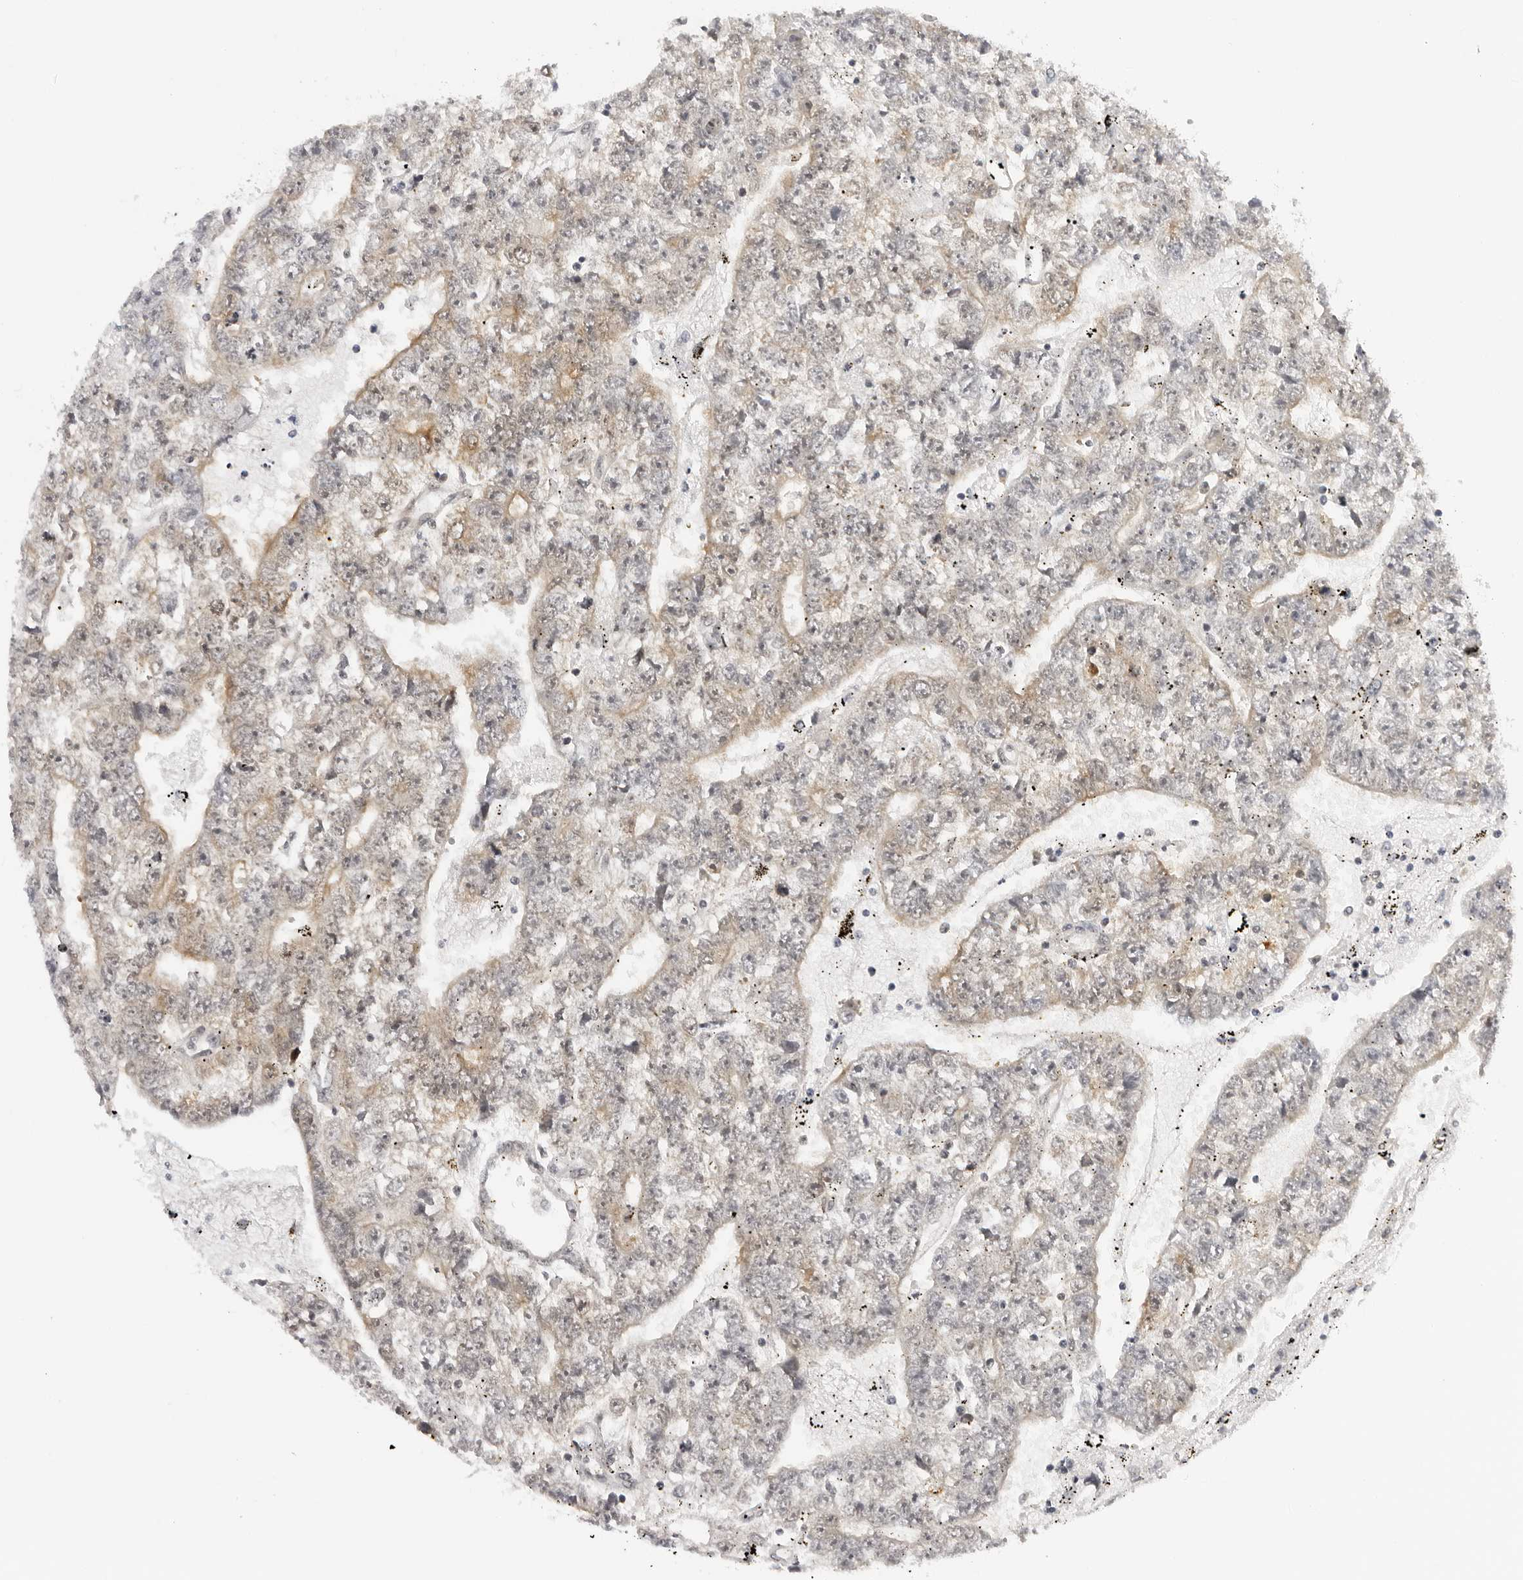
{"staining": {"intensity": "moderate", "quantity": "25%-75%", "location": "cytoplasmic/membranous,nuclear"}, "tissue": "testis cancer", "cell_type": "Tumor cells", "image_type": "cancer", "snomed": [{"axis": "morphology", "description": "Carcinoma, Embryonal, NOS"}, {"axis": "topography", "description": "Testis"}], "caption": "An image showing moderate cytoplasmic/membranous and nuclear staining in about 25%-75% of tumor cells in testis embryonal carcinoma, as visualized by brown immunohistochemical staining.", "gene": "WDR77", "patient": {"sex": "male", "age": 25}}